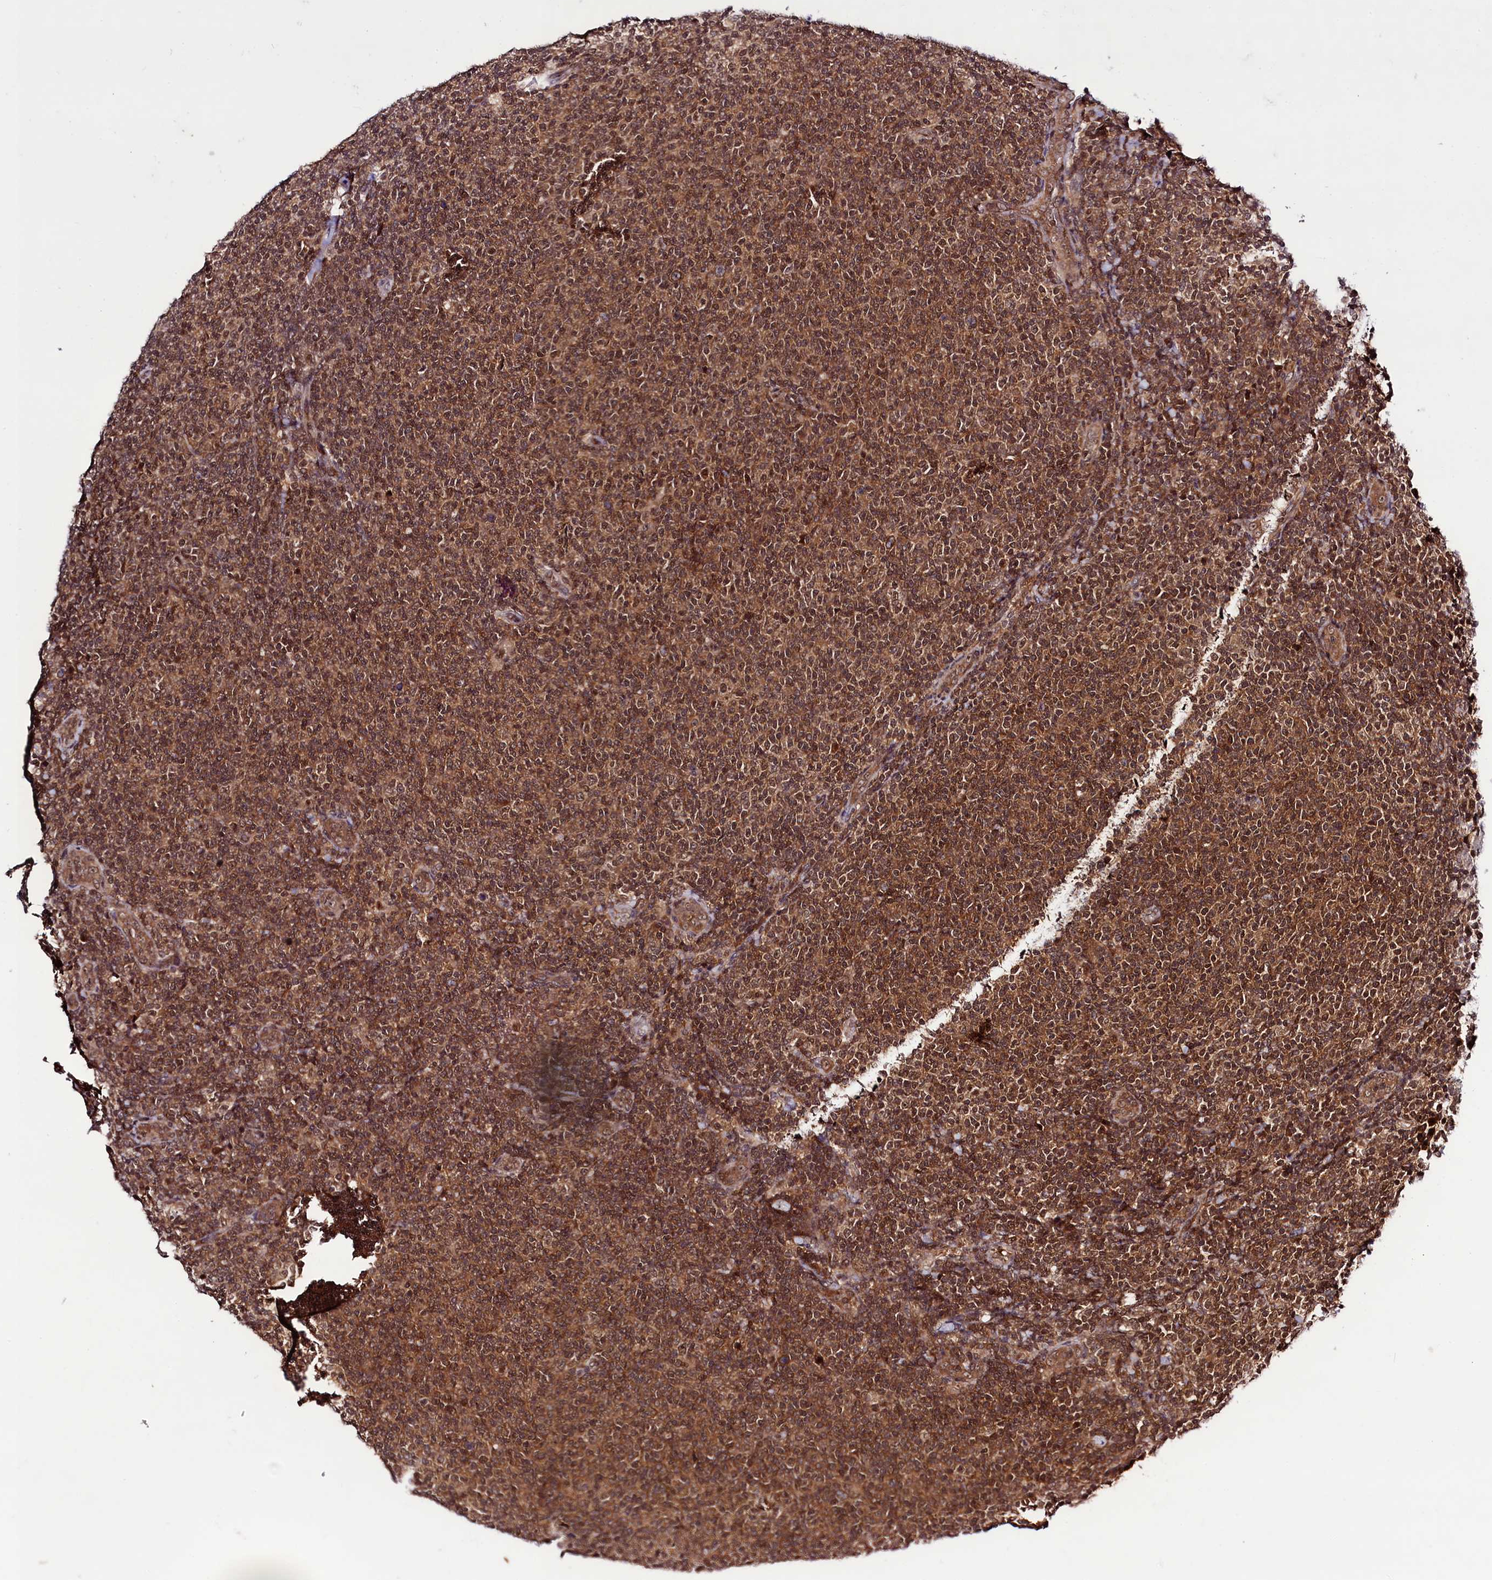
{"staining": {"intensity": "moderate", "quantity": ">75%", "location": "cytoplasmic/membranous,nuclear"}, "tissue": "lymphoma", "cell_type": "Tumor cells", "image_type": "cancer", "snomed": [{"axis": "morphology", "description": "Malignant lymphoma, non-Hodgkin's type, Low grade"}, {"axis": "topography", "description": "Lymph node"}], "caption": "The histopathology image demonstrates a brown stain indicating the presence of a protein in the cytoplasmic/membranous and nuclear of tumor cells in malignant lymphoma, non-Hodgkin's type (low-grade).", "gene": "SLC7A6OS", "patient": {"sex": "male", "age": 66}}